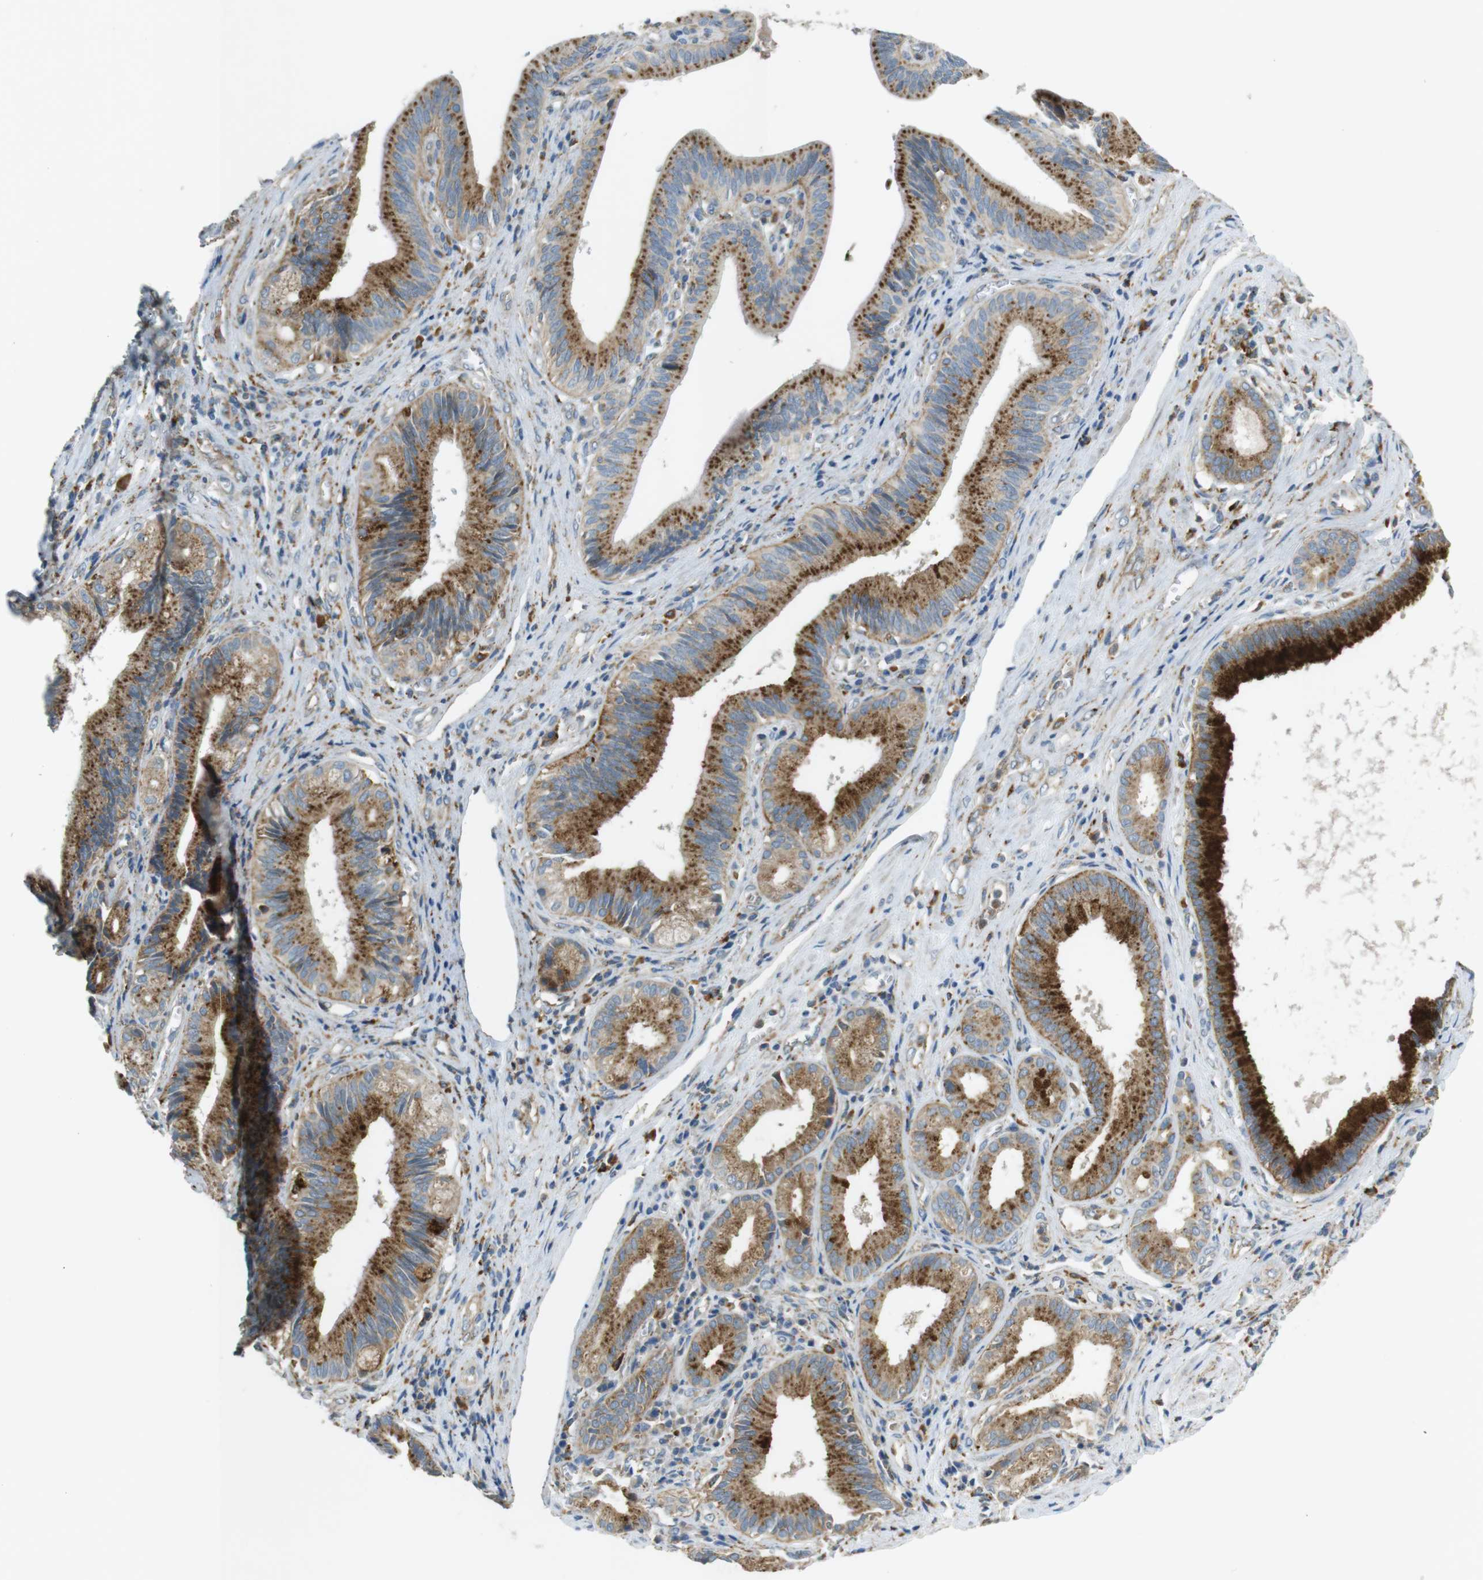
{"staining": {"intensity": "moderate", "quantity": ">75%", "location": "cytoplasmic/membranous"}, "tissue": "pancreatic cancer", "cell_type": "Tumor cells", "image_type": "cancer", "snomed": [{"axis": "morphology", "description": "Adenocarcinoma, NOS"}, {"axis": "topography", "description": "Pancreas"}], "caption": "This histopathology image reveals immunohistochemistry (IHC) staining of human adenocarcinoma (pancreatic), with medium moderate cytoplasmic/membranous staining in approximately >75% of tumor cells.", "gene": "LAMP1", "patient": {"sex": "female", "age": 75}}